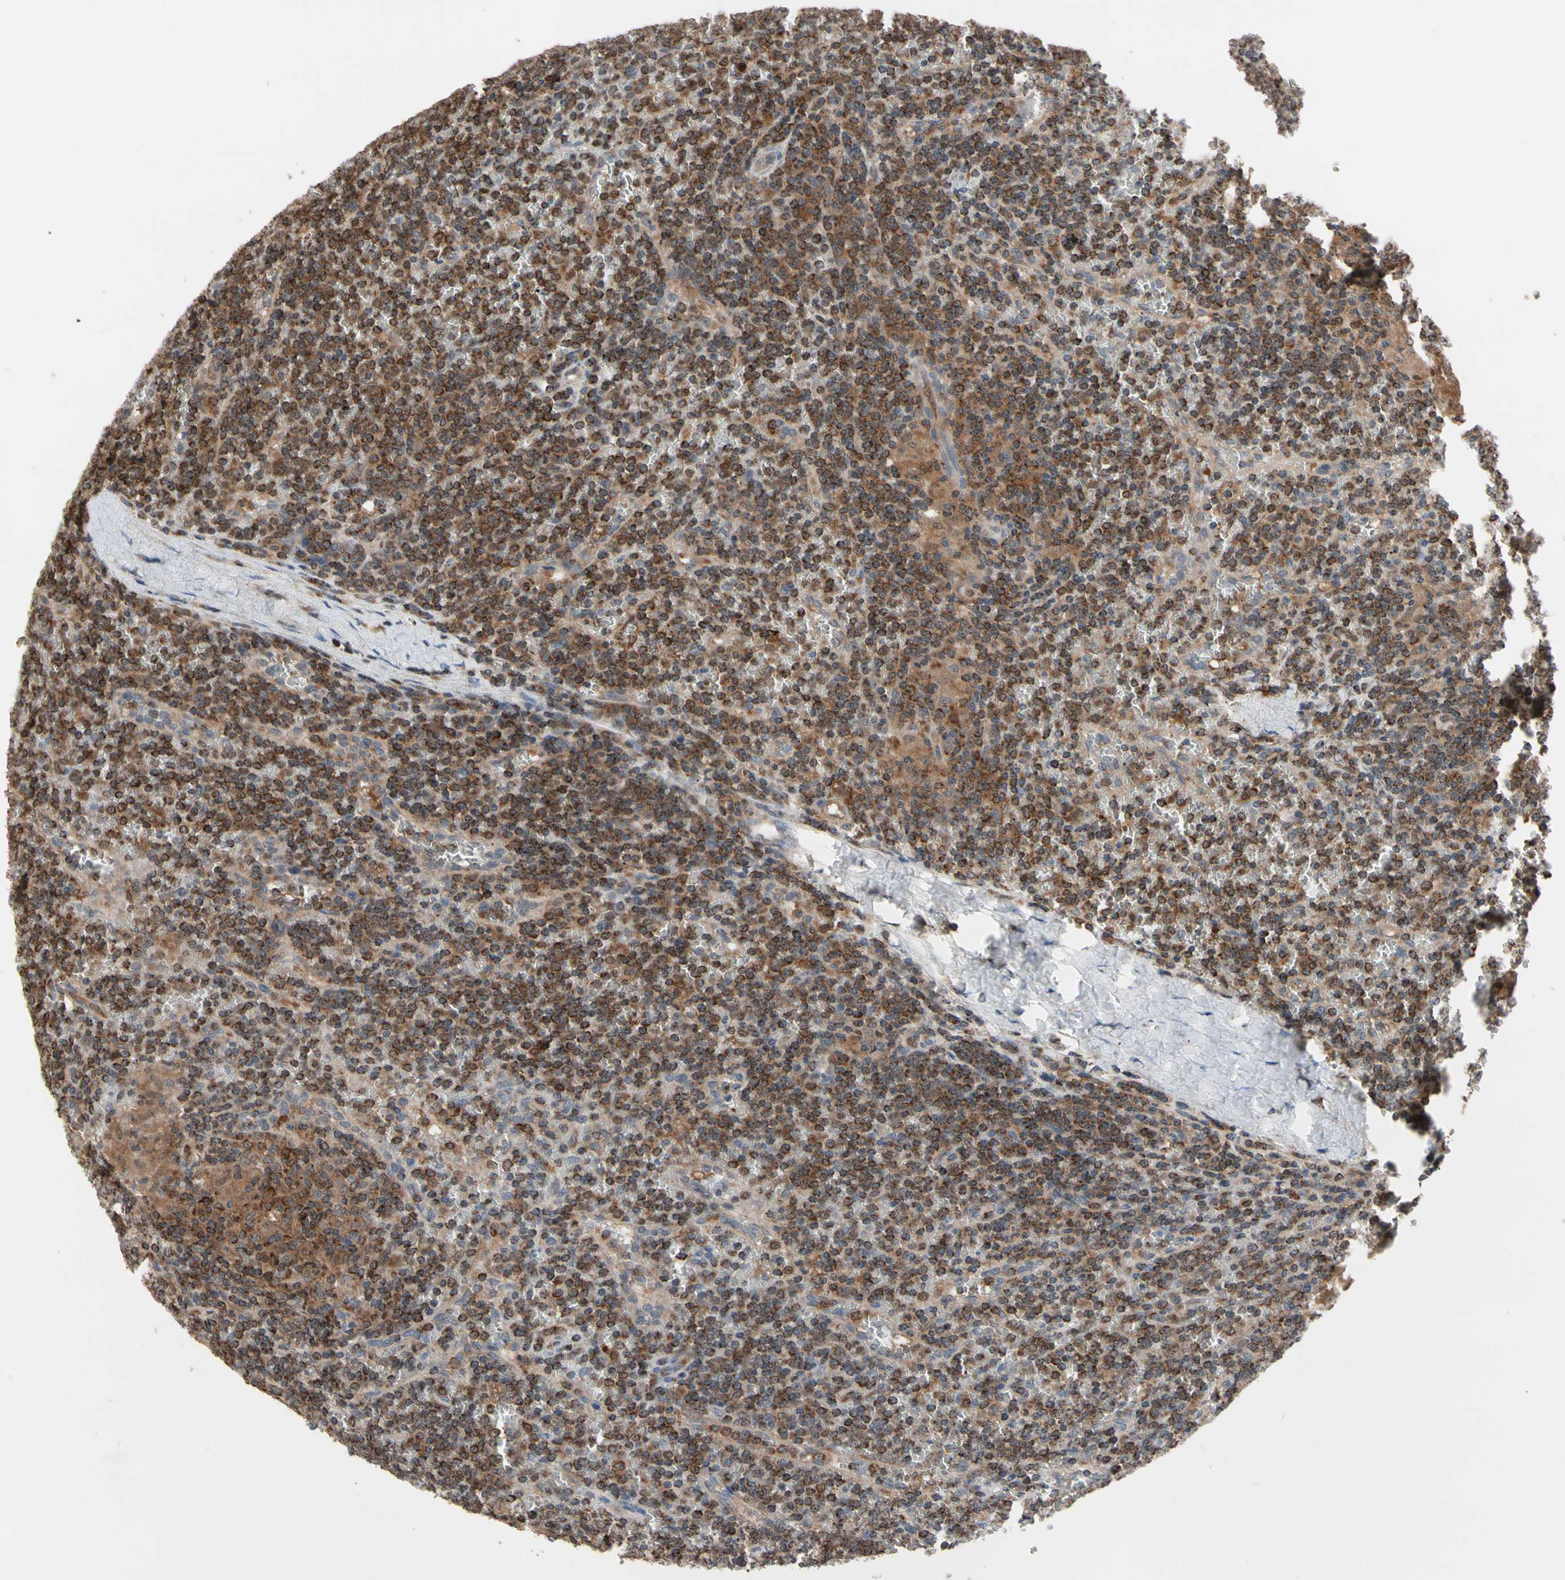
{"staining": {"intensity": "strong", "quantity": ">75%", "location": "cytoplasmic/membranous"}, "tissue": "lymphoma", "cell_type": "Tumor cells", "image_type": "cancer", "snomed": [{"axis": "morphology", "description": "Malignant lymphoma, non-Hodgkin's type, Low grade"}, {"axis": "topography", "description": "Spleen"}], "caption": "This photomicrograph demonstrates IHC staining of human lymphoma, with high strong cytoplasmic/membranous expression in approximately >75% of tumor cells.", "gene": "MTHFS", "patient": {"sex": "female", "age": 19}}